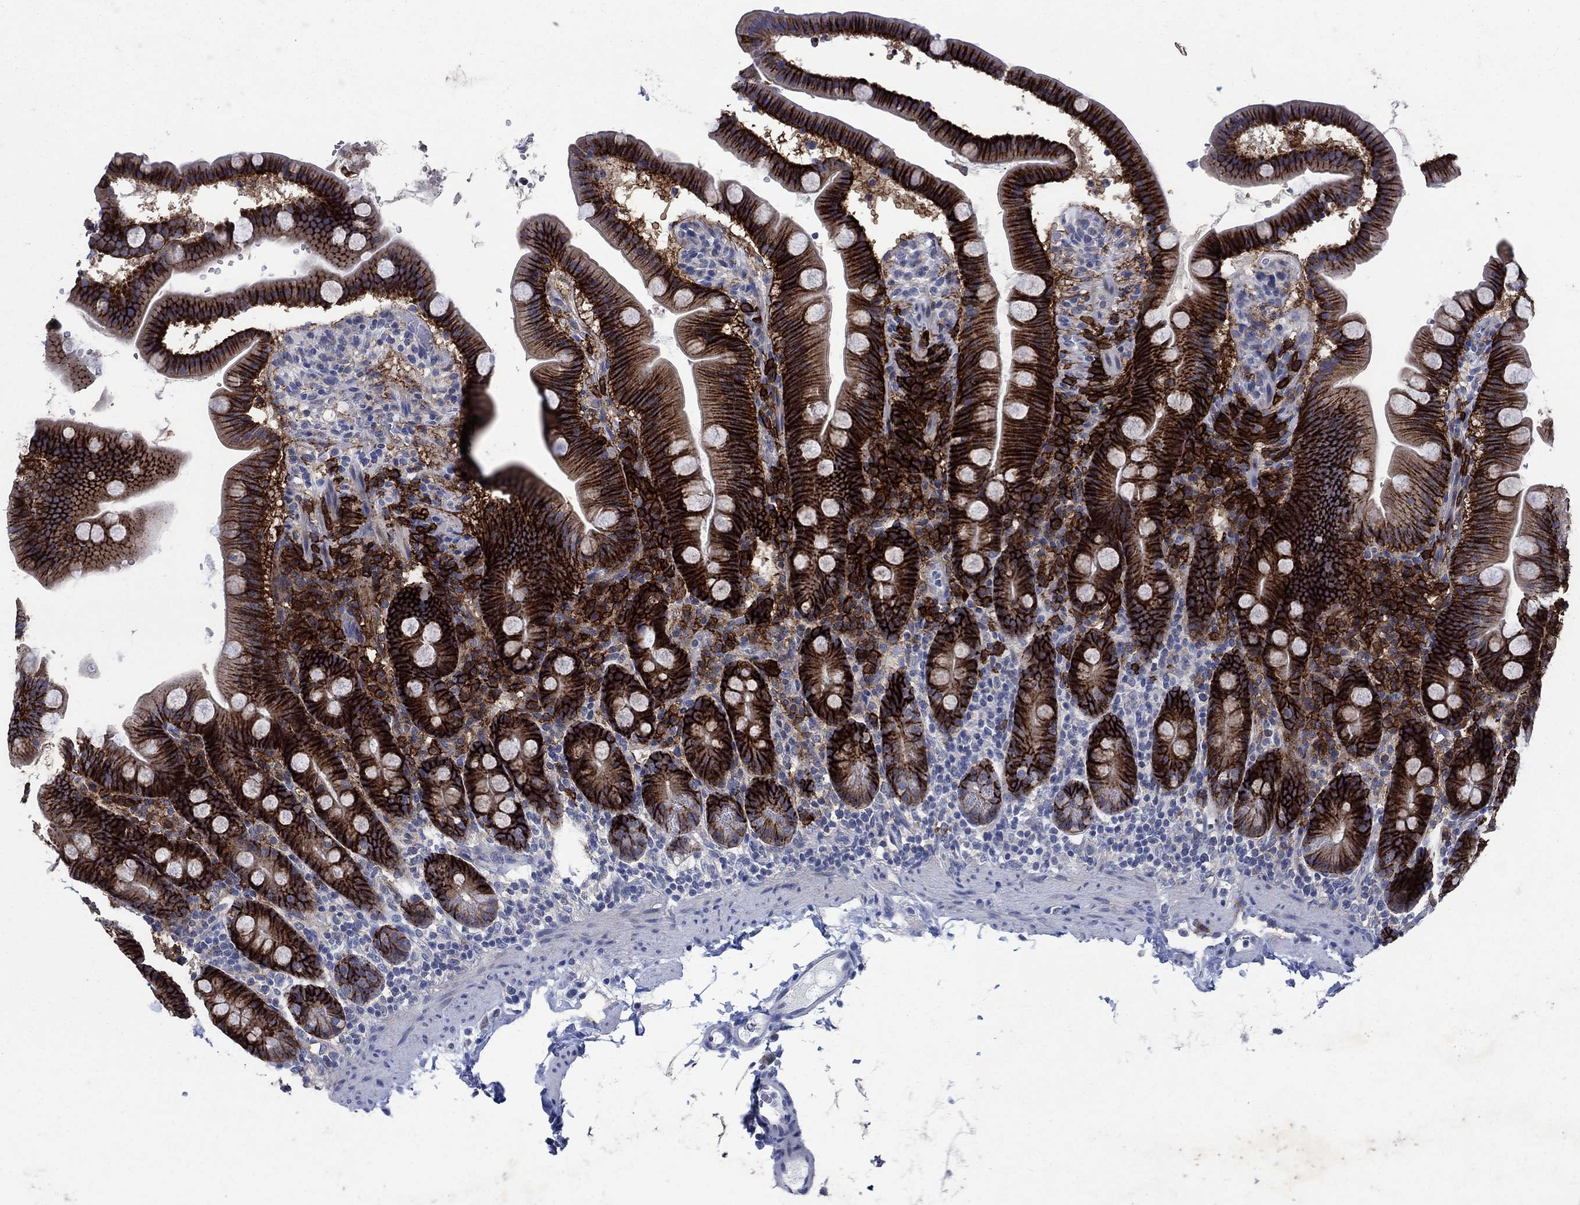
{"staining": {"intensity": "strong", "quantity": "25%-75%", "location": "cytoplasmic/membranous"}, "tissue": "duodenum", "cell_type": "Glandular cells", "image_type": "normal", "snomed": [{"axis": "morphology", "description": "Normal tissue, NOS"}, {"axis": "topography", "description": "Duodenum"}], "caption": "Immunohistochemical staining of unremarkable human duodenum displays 25%-75% levels of strong cytoplasmic/membranous protein staining in about 25%-75% of glandular cells.", "gene": "SDC1", "patient": {"sex": "male", "age": 59}}